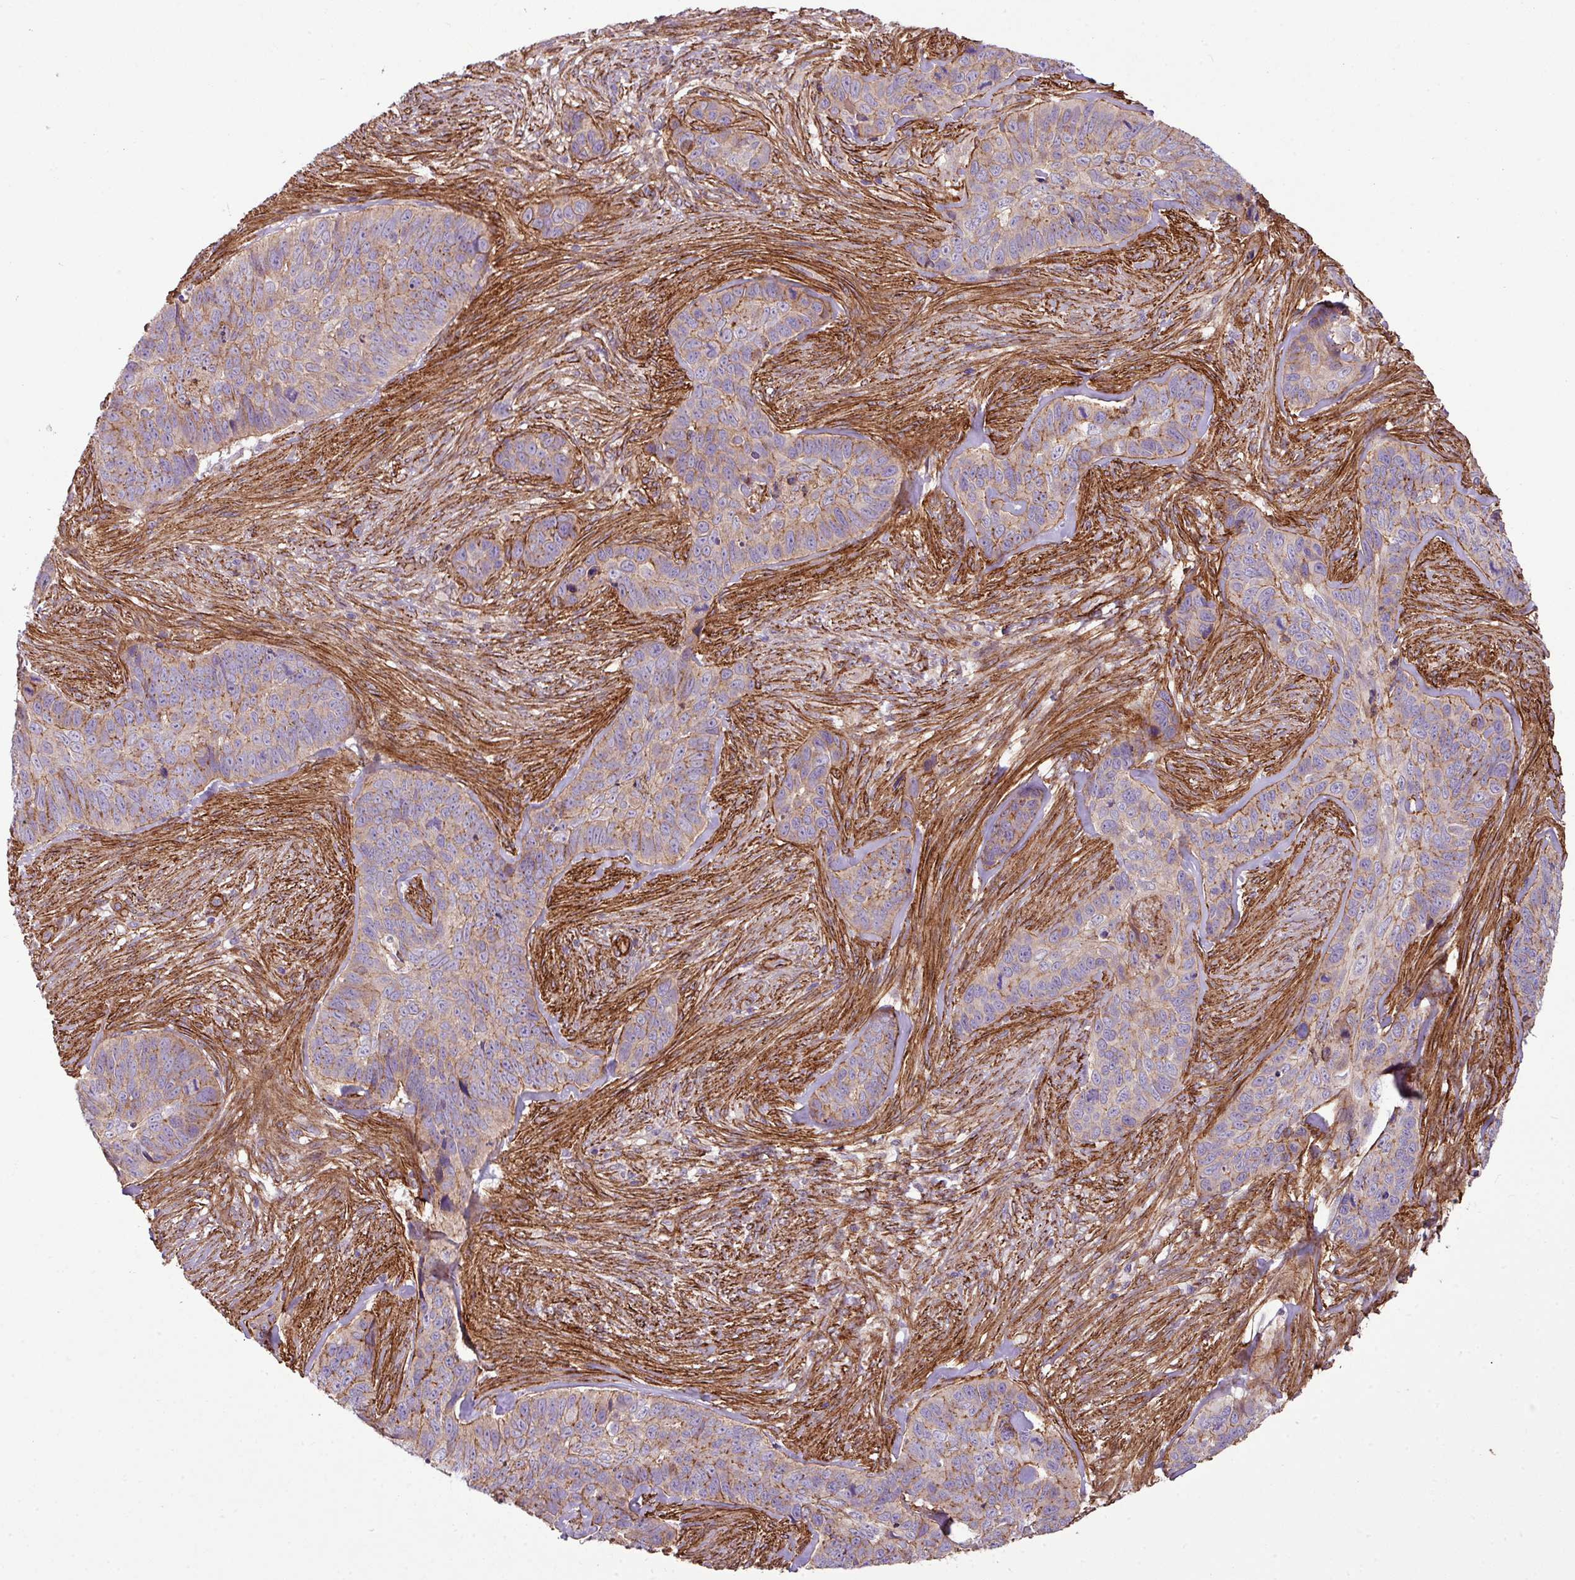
{"staining": {"intensity": "moderate", "quantity": ">75%", "location": "cytoplasmic/membranous"}, "tissue": "skin cancer", "cell_type": "Tumor cells", "image_type": "cancer", "snomed": [{"axis": "morphology", "description": "Basal cell carcinoma"}, {"axis": "topography", "description": "Skin"}], "caption": "This micrograph exhibits skin cancer stained with immunohistochemistry to label a protein in brown. The cytoplasmic/membranous of tumor cells show moderate positivity for the protein. Nuclei are counter-stained blue.", "gene": "FAM47E", "patient": {"sex": "female", "age": 82}}